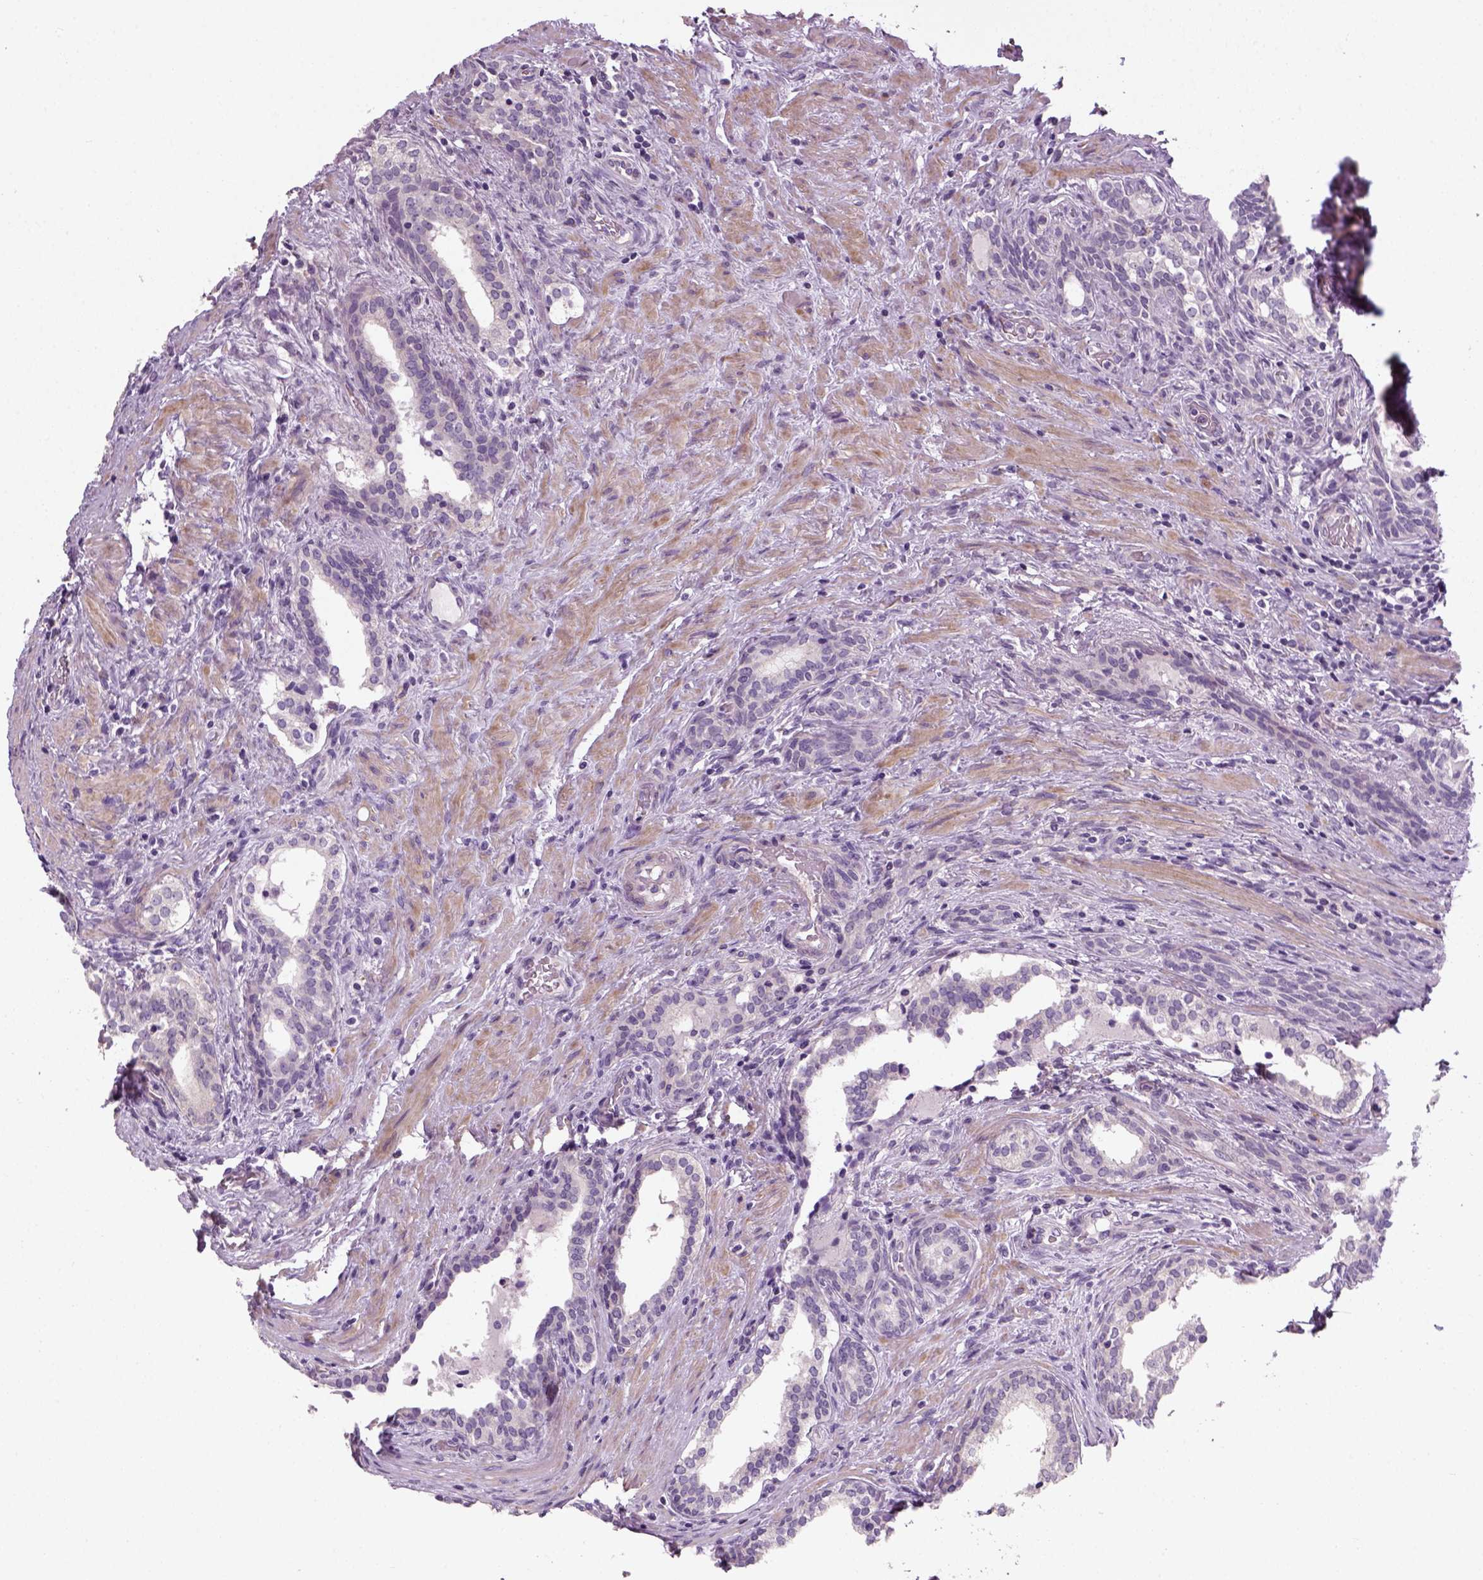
{"staining": {"intensity": "negative", "quantity": "none", "location": "none"}, "tissue": "prostate cancer", "cell_type": "Tumor cells", "image_type": "cancer", "snomed": [{"axis": "morphology", "description": "Adenocarcinoma, NOS"}, {"axis": "morphology", "description": "Adenocarcinoma, High grade"}, {"axis": "topography", "description": "Prostate"}], "caption": "This photomicrograph is of prostate high-grade adenocarcinoma stained with immunohistochemistry (IHC) to label a protein in brown with the nuclei are counter-stained blue. There is no expression in tumor cells.", "gene": "ELOVL3", "patient": {"sex": "male", "age": 61}}